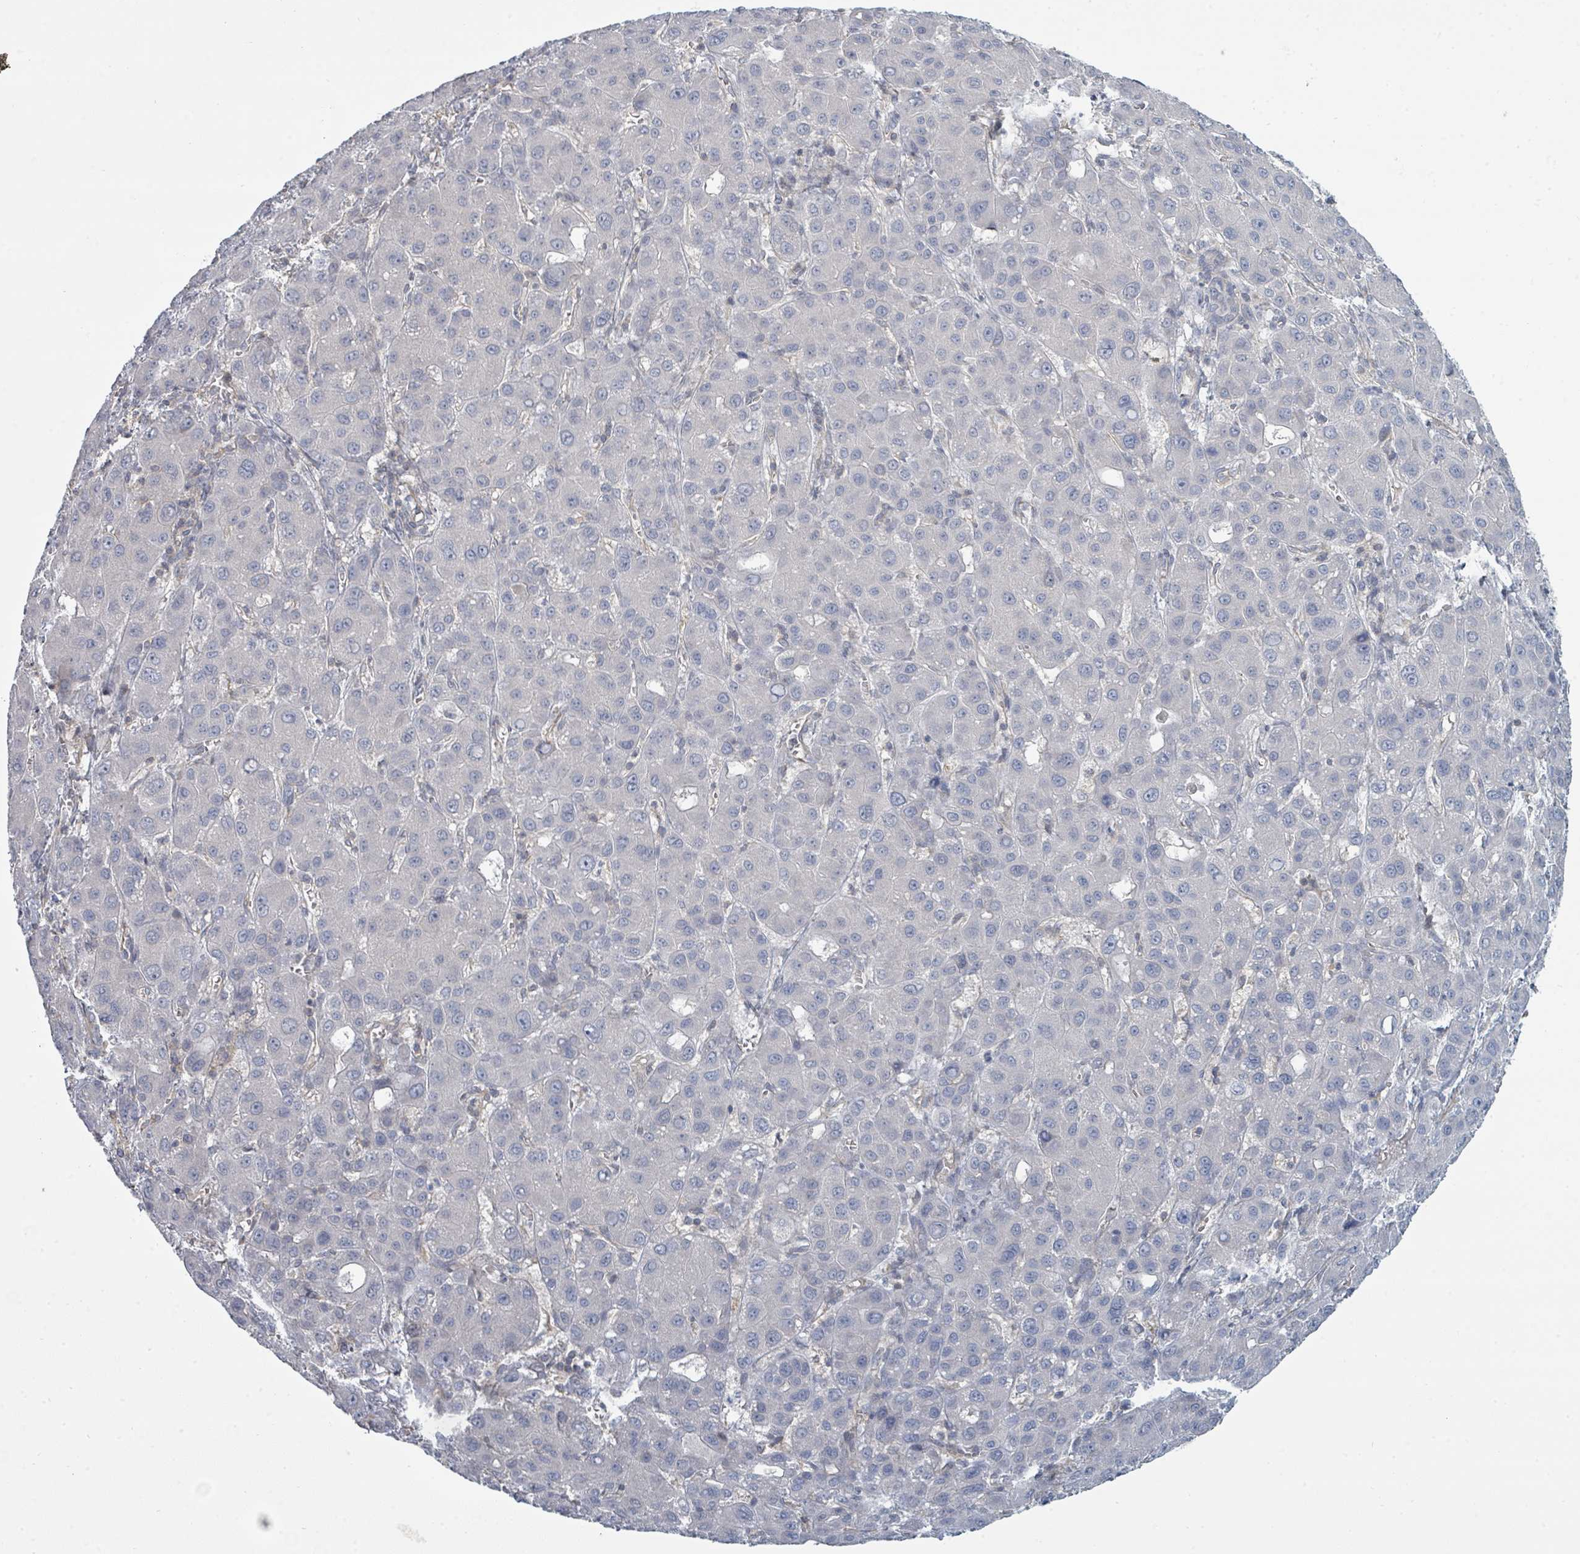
{"staining": {"intensity": "negative", "quantity": "none", "location": "none"}, "tissue": "liver cancer", "cell_type": "Tumor cells", "image_type": "cancer", "snomed": [{"axis": "morphology", "description": "Carcinoma, Hepatocellular, NOS"}, {"axis": "topography", "description": "Liver"}], "caption": "Tumor cells are negative for brown protein staining in hepatocellular carcinoma (liver). (DAB immunohistochemistry (IHC) visualized using brightfield microscopy, high magnification).", "gene": "SLC25A45", "patient": {"sex": "male", "age": 55}}